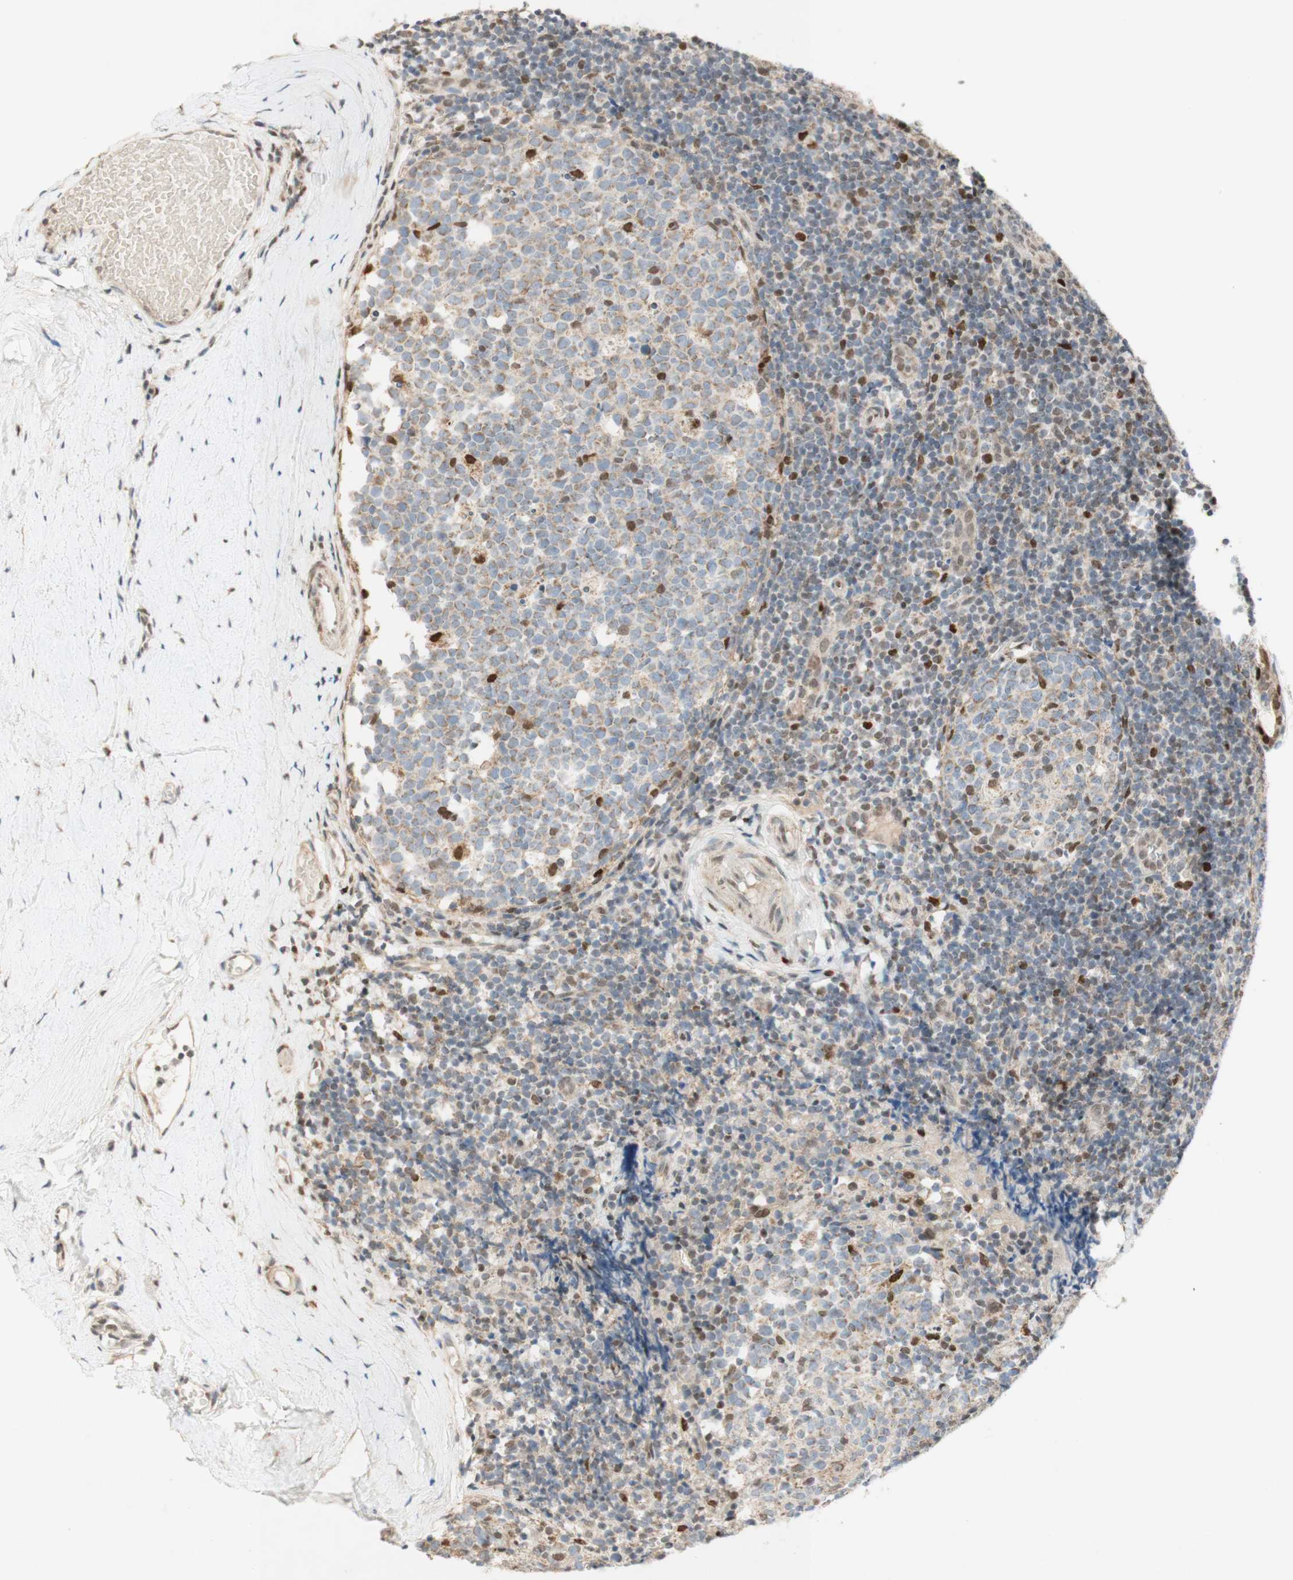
{"staining": {"intensity": "strong", "quantity": "<25%", "location": "nuclear"}, "tissue": "tonsil", "cell_type": "Germinal center cells", "image_type": "normal", "snomed": [{"axis": "morphology", "description": "Normal tissue, NOS"}, {"axis": "topography", "description": "Tonsil"}], "caption": "Strong nuclear expression is seen in approximately <25% of germinal center cells in unremarkable tonsil. Using DAB (brown) and hematoxylin (blue) stains, captured at high magnification using brightfield microscopy.", "gene": "DNMT3A", "patient": {"sex": "female", "age": 19}}